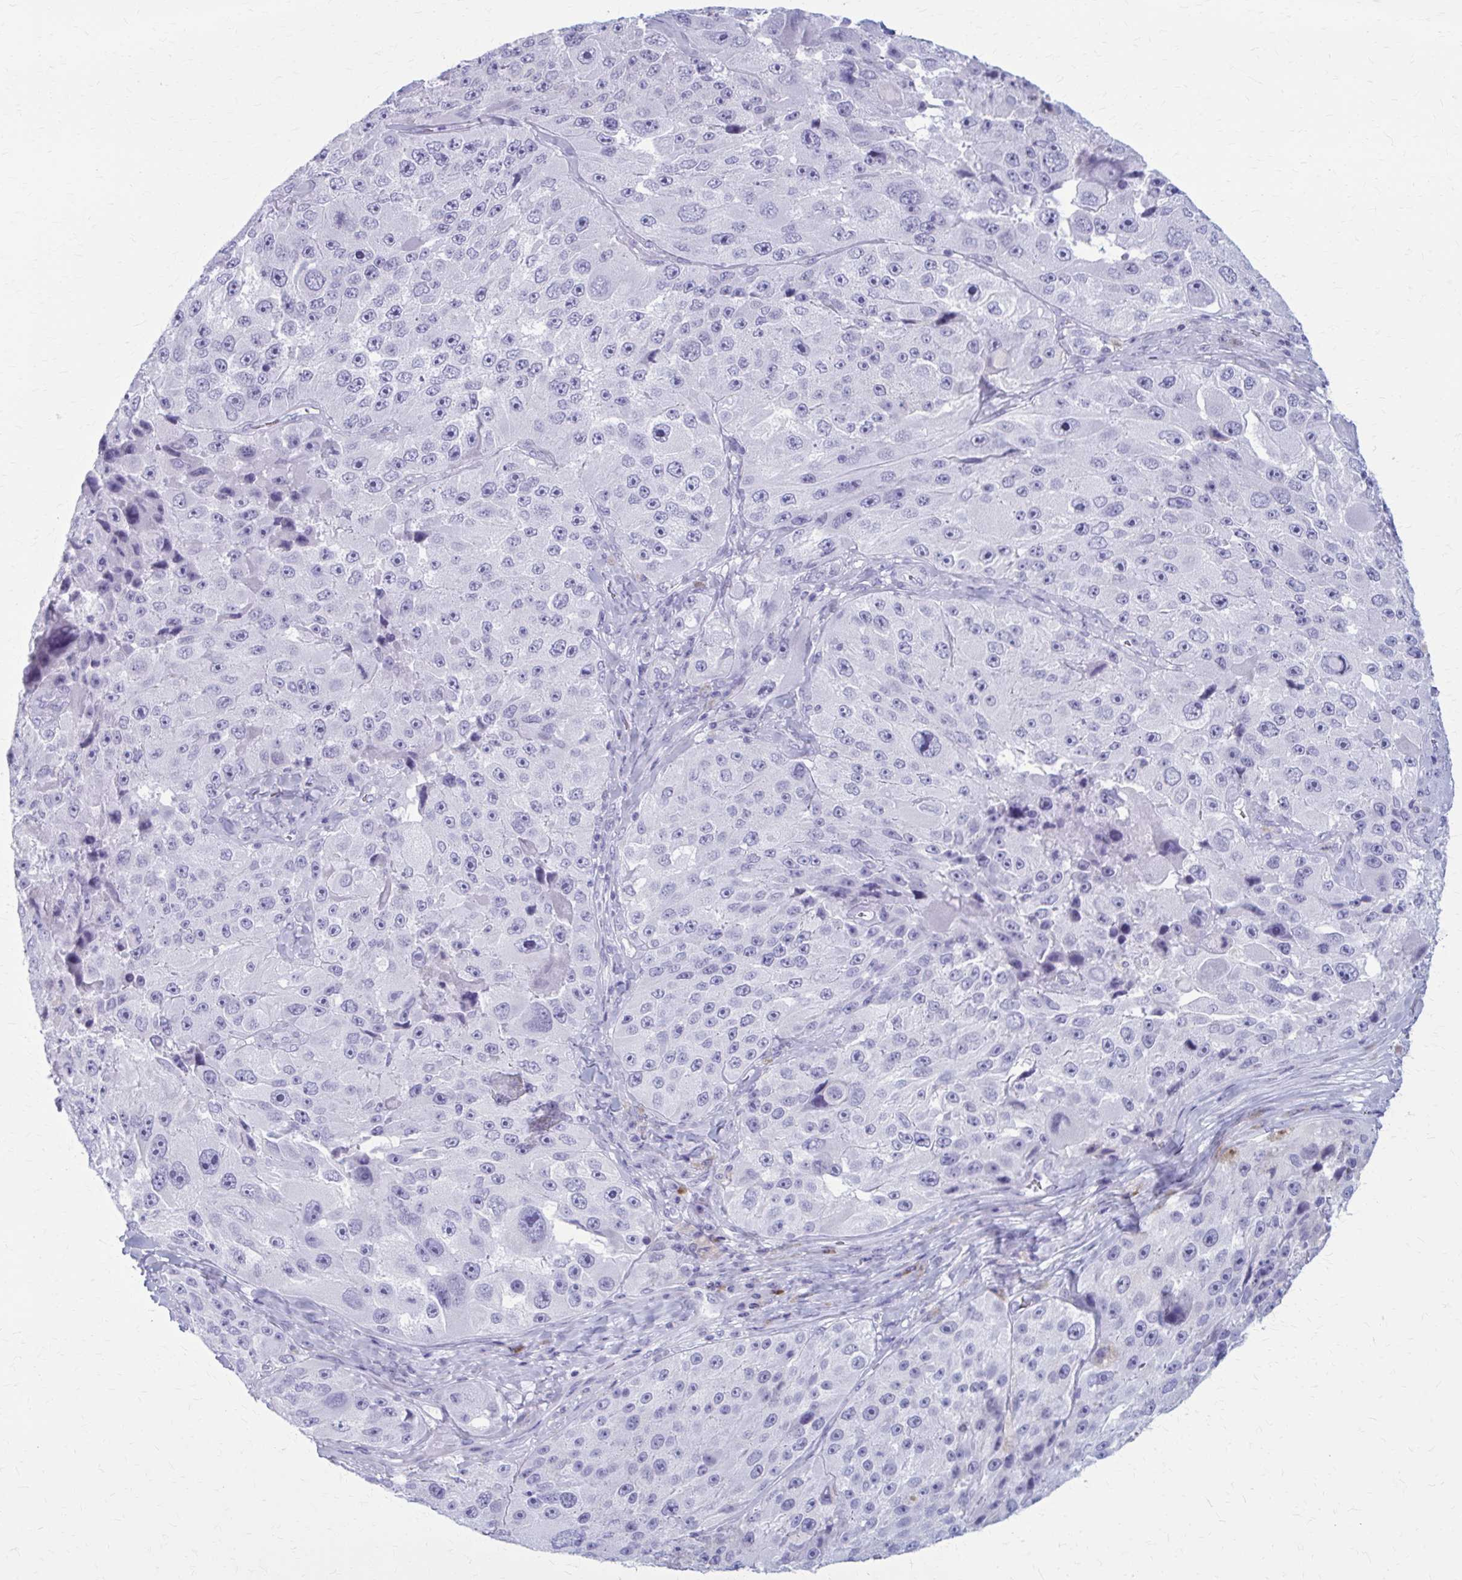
{"staining": {"intensity": "negative", "quantity": "none", "location": "none"}, "tissue": "melanoma", "cell_type": "Tumor cells", "image_type": "cancer", "snomed": [{"axis": "morphology", "description": "Malignant melanoma, Metastatic site"}, {"axis": "topography", "description": "Lymph node"}], "caption": "Human malignant melanoma (metastatic site) stained for a protein using immunohistochemistry exhibits no expression in tumor cells.", "gene": "ZDHHC7", "patient": {"sex": "male", "age": 62}}